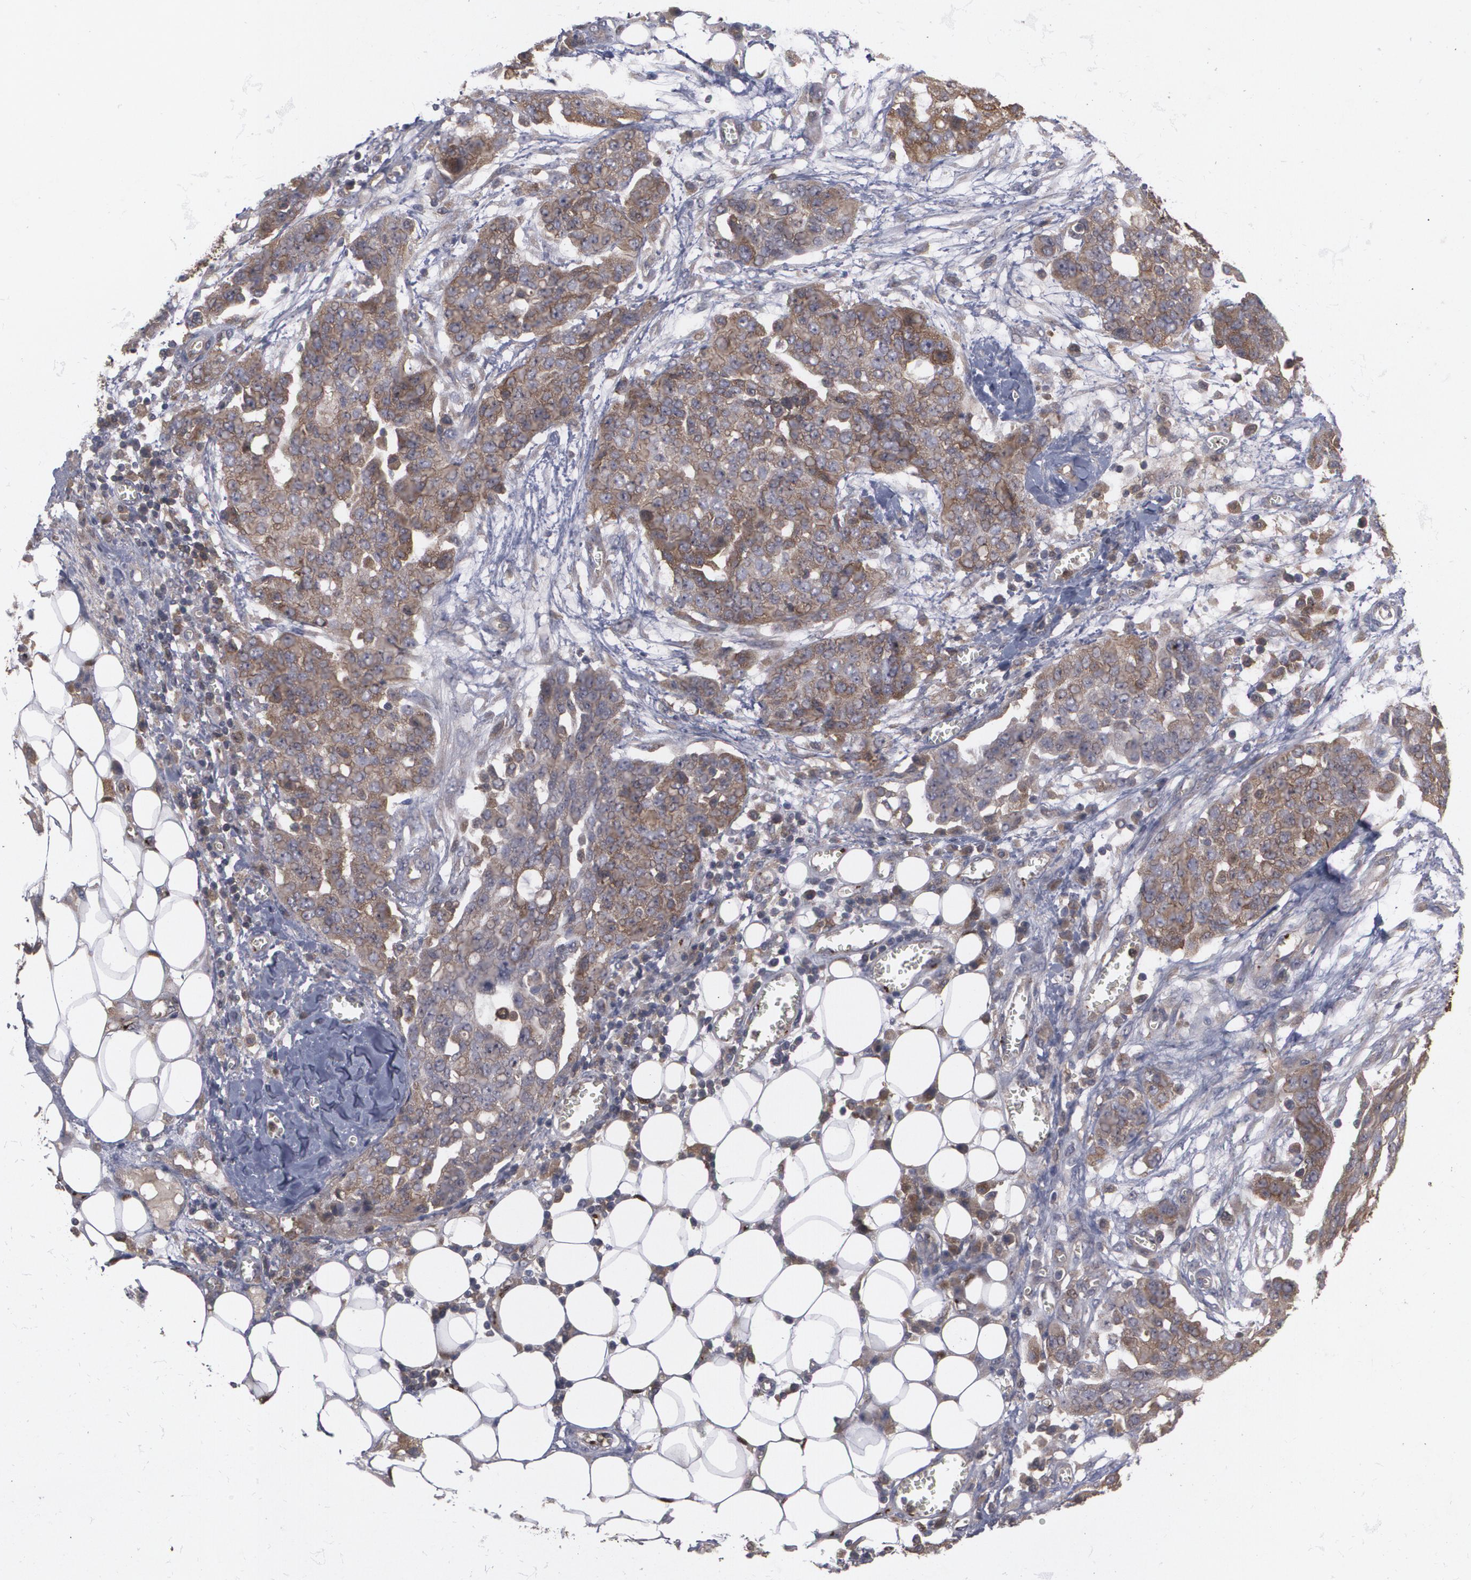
{"staining": {"intensity": "moderate", "quantity": "25%-75%", "location": "cytoplasmic/membranous"}, "tissue": "ovarian cancer", "cell_type": "Tumor cells", "image_type": "cancer", "snomed": [{"axis": "morphology", "description": "Cystadenocarcinoma, serous, NOS"}, {"axis": "topography", "description": "Soft tissue"}, {"axis": "topography", "description": "Ovary"}], "caption": "Moderate cytoplasmic/membranous staining is present in about 25%-75% of tumor cells in serous cystadenocarcinoma (ovarian).", "gene": "HTT", "patient": {"sex": "female", "age": 57}}